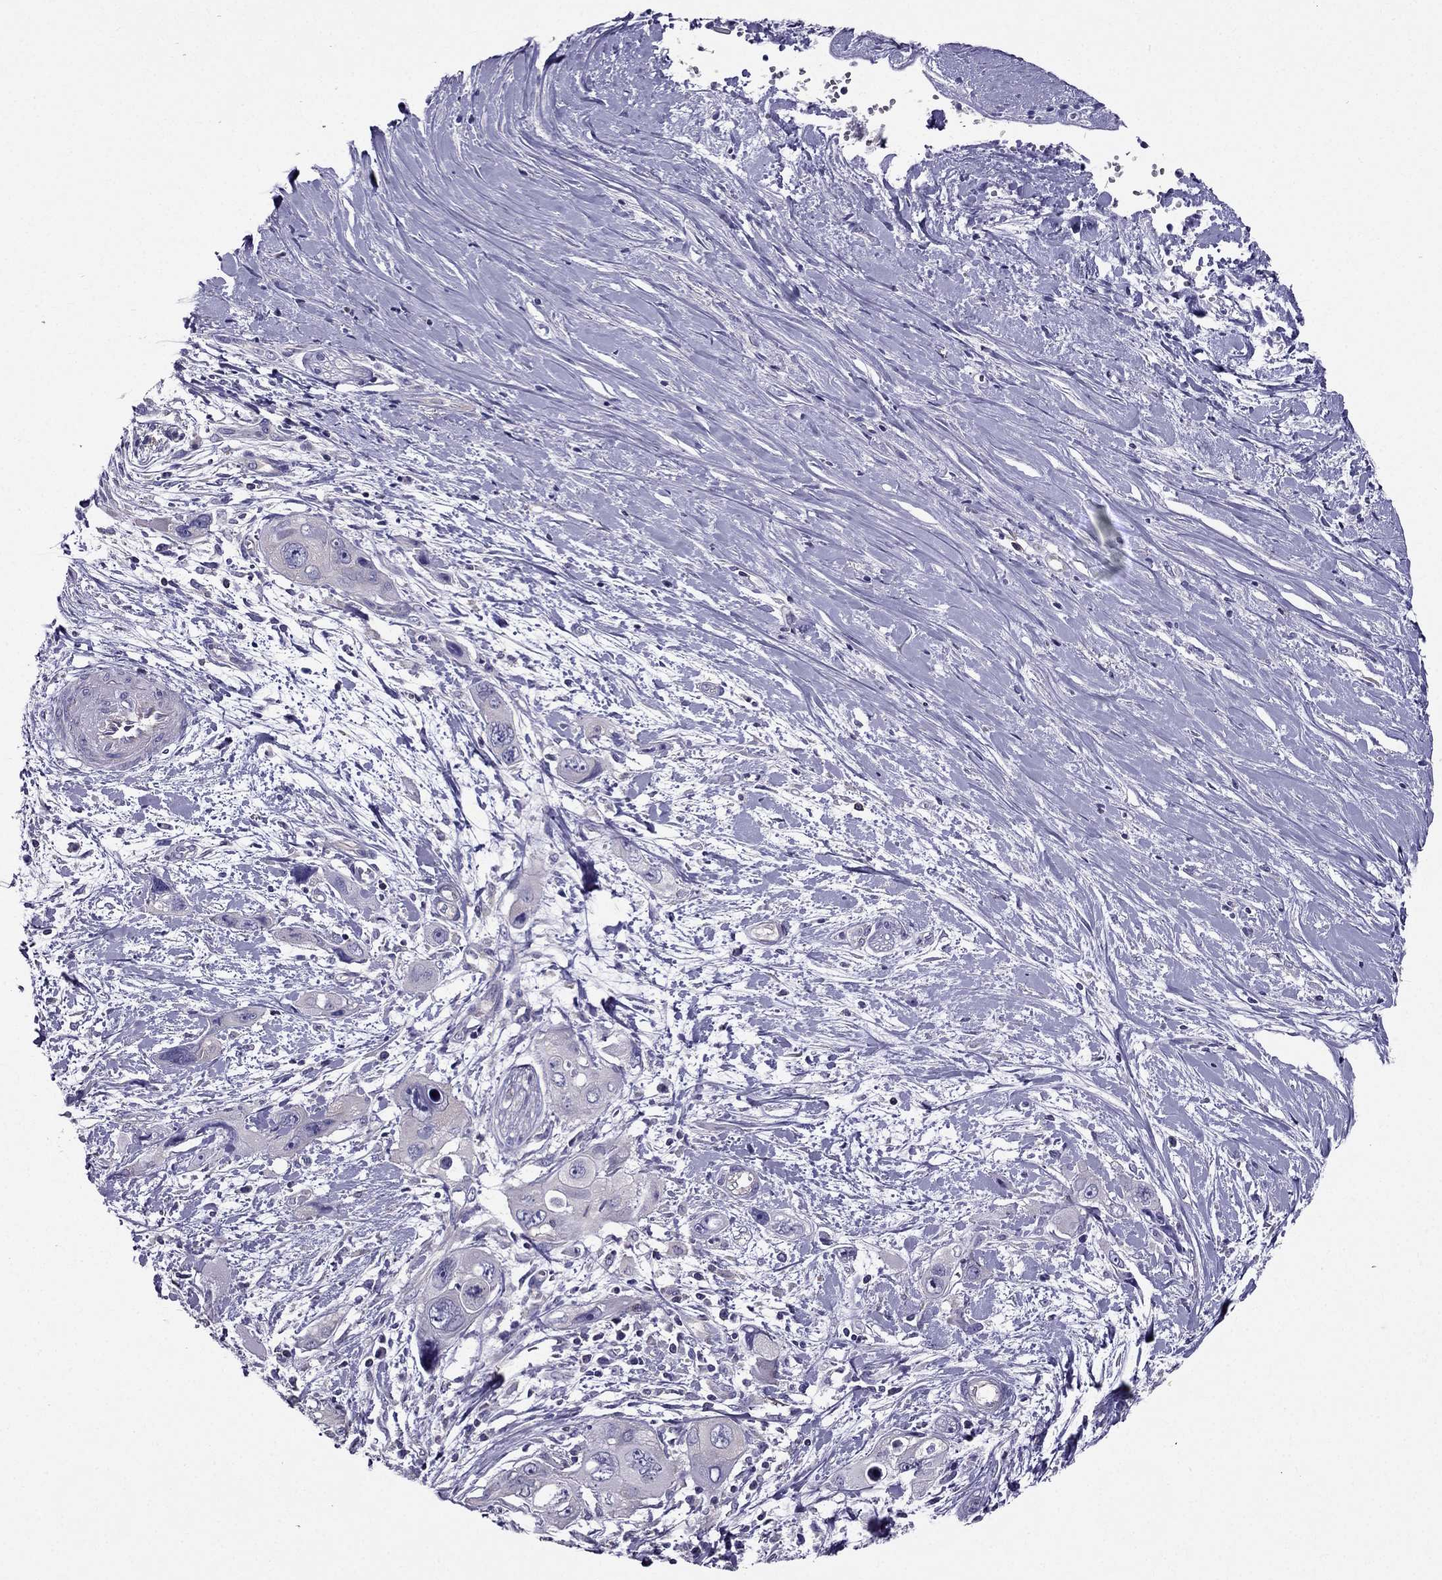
{"staining": {"intensity": "negative", "quantity": "none", "location": "none"}, "tissue": "pancreatic cancer", "cell_type": "Tumor cells", "image_type": "cancer", "snomed": [{"axis": "morphology", "description": "Adenocarcinoma, NOS"}, {"axis": "topography", "description": "Pancreas"}], "caption": "Immunohistochemistry micrograph of pancreatic adenocarcinoma stained for a protein (brown), which demonstrates no positivity in tumor cells.", "gene": "AAK1", "patient": {"sex": "male", "age": 47}}